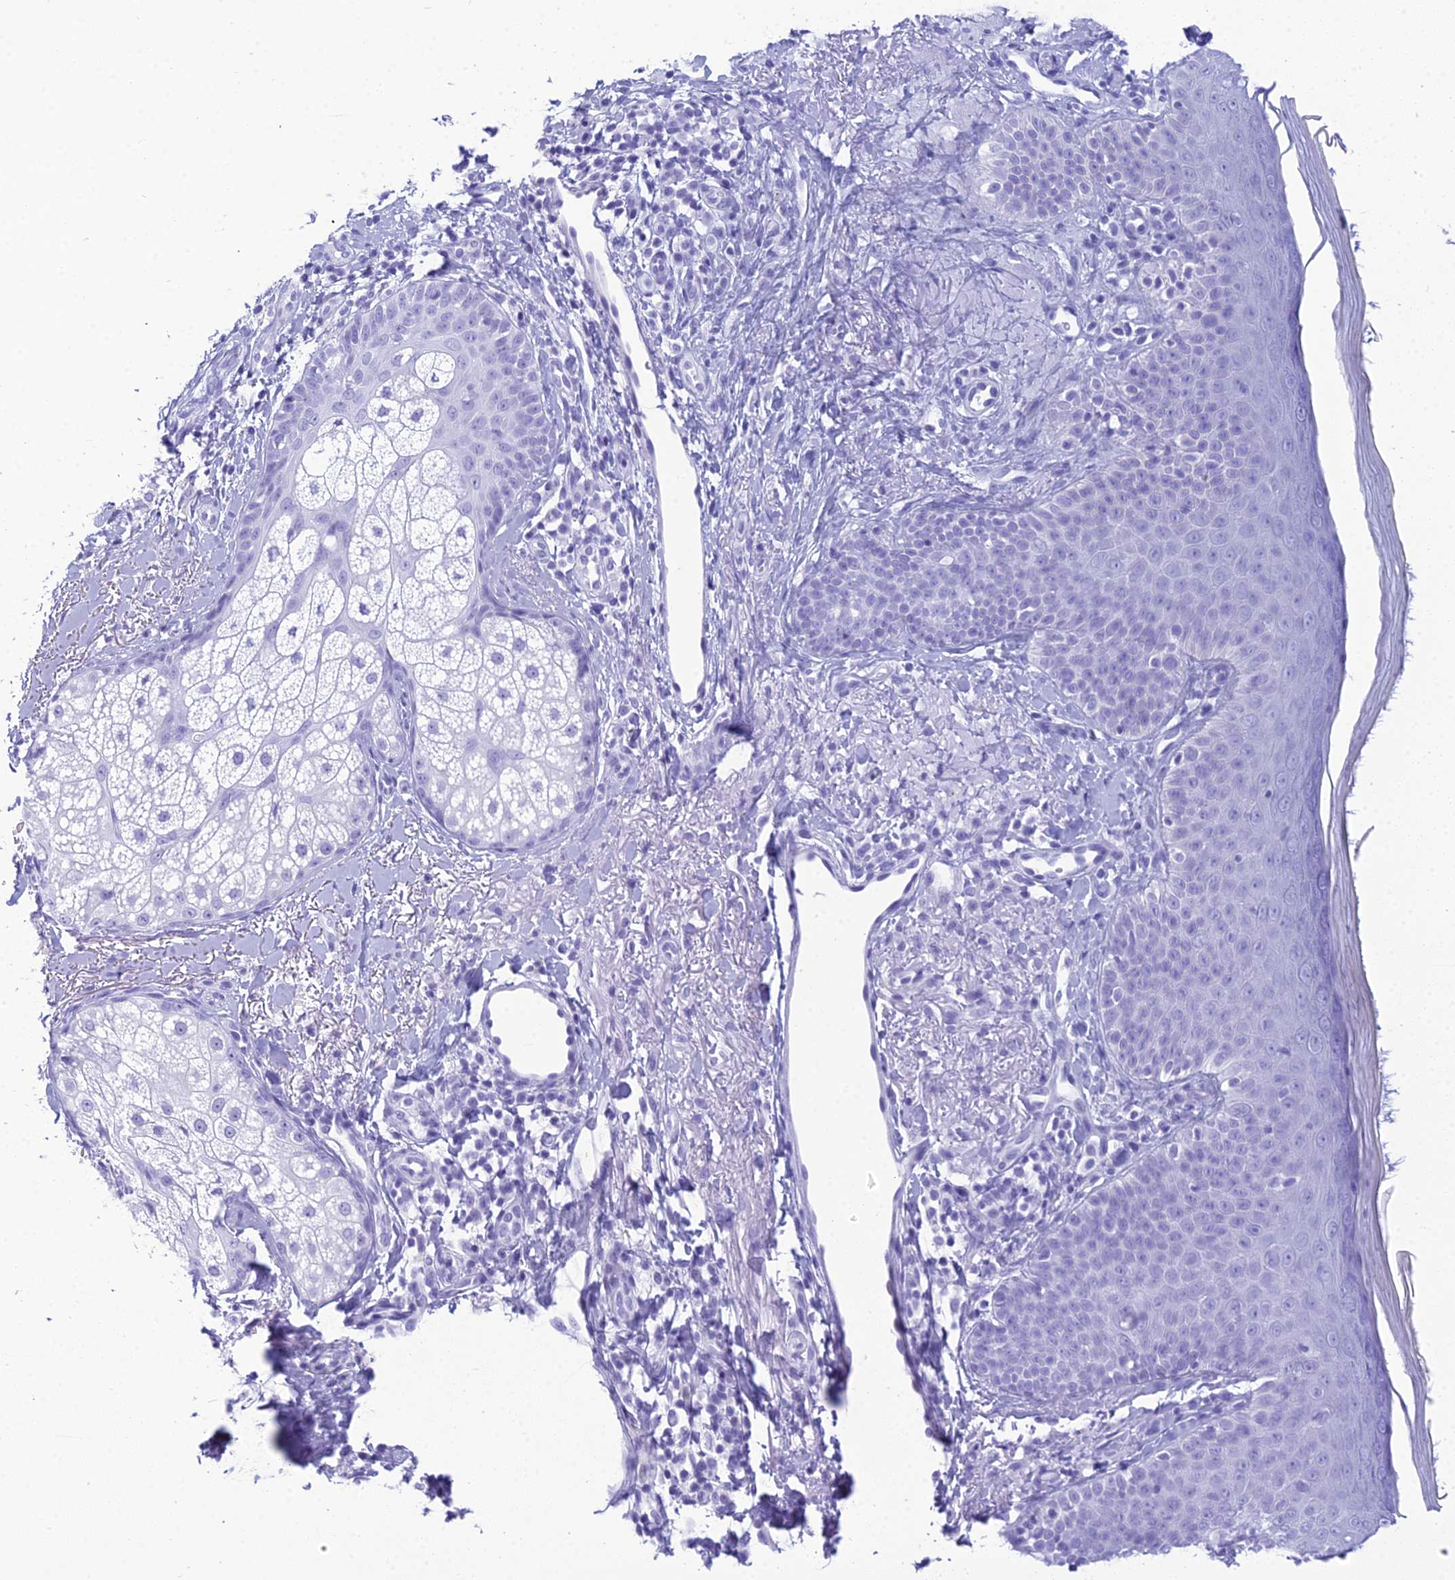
{"staining": {"intensity": "negative", "quantity": "none", "location": "none"}, "tissue": "skin", "cell_type": "Fibroblasts", "image_type": "normal", "snomed": [{"axis": "morphology", "description": "Normal tissue, NOS"}, {"axis": "topography", "description": "Skin"}], "caption": "Benign skin was stained to show a protein in brown. There is no significant positivity in fibroblasts. (DAB immunohistochemistry (IHC), high magnification).", "gene": "ZNF442", "patient": {"sex": "male", "age": 57}}